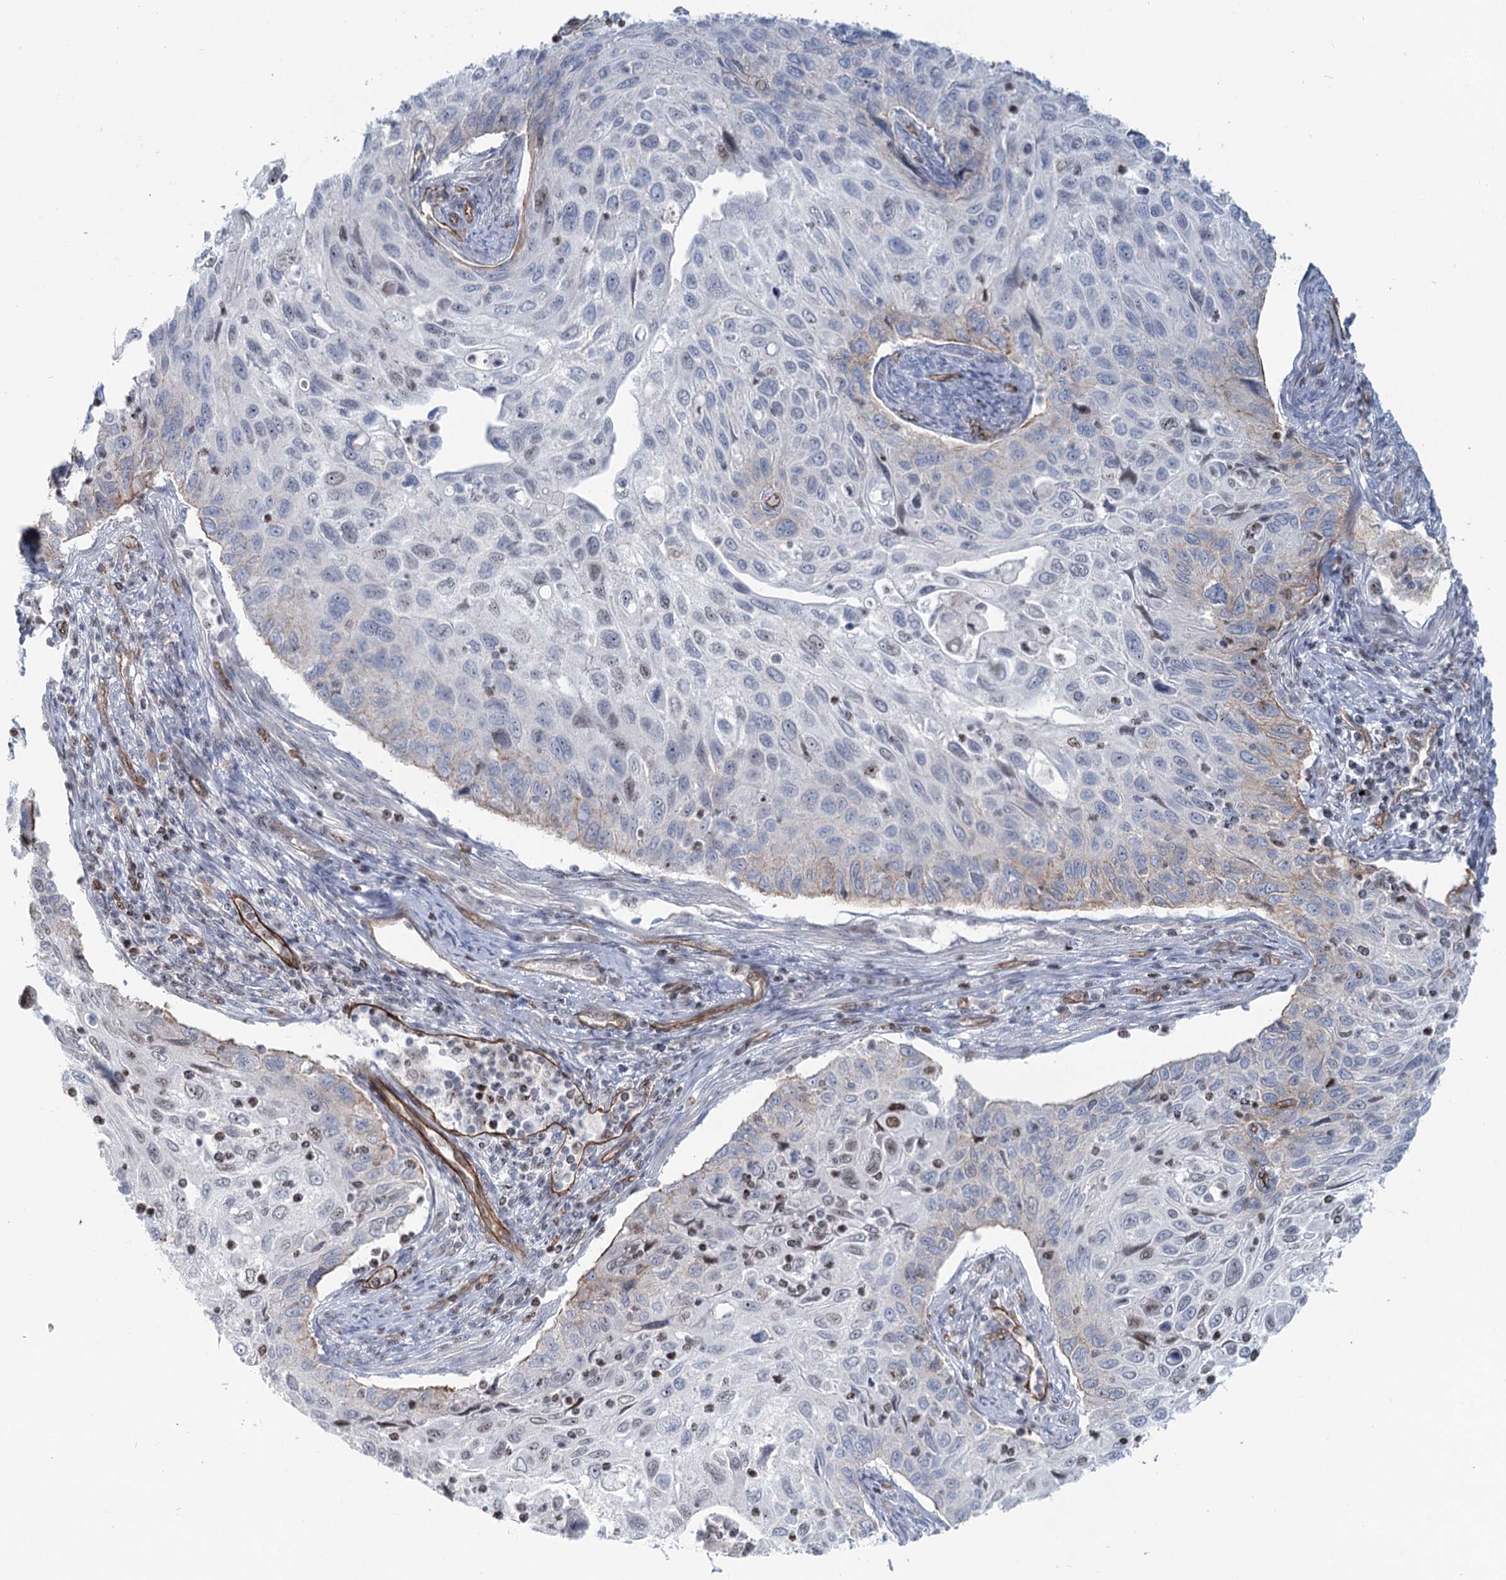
{"staining": {"intensity": "moderate", "quantity": "<25%", "location": "nuclear"}, "tissue": "cervical cancer", "cell_type": "Tumor cells", "image_type": "cancer", "snomed": [{"axis": "morphology", "description": "Squamous cell carcinoma, NOS"}, {"axis": "topography", "description": "Cervix"}], "caption": "Tumor cells show low levels of moderate nuclear staining in approximately <25% of cells in human cervical cancer.", "gene": "ZFYVE28", "patient": {"sex": "female", "age": 70}}